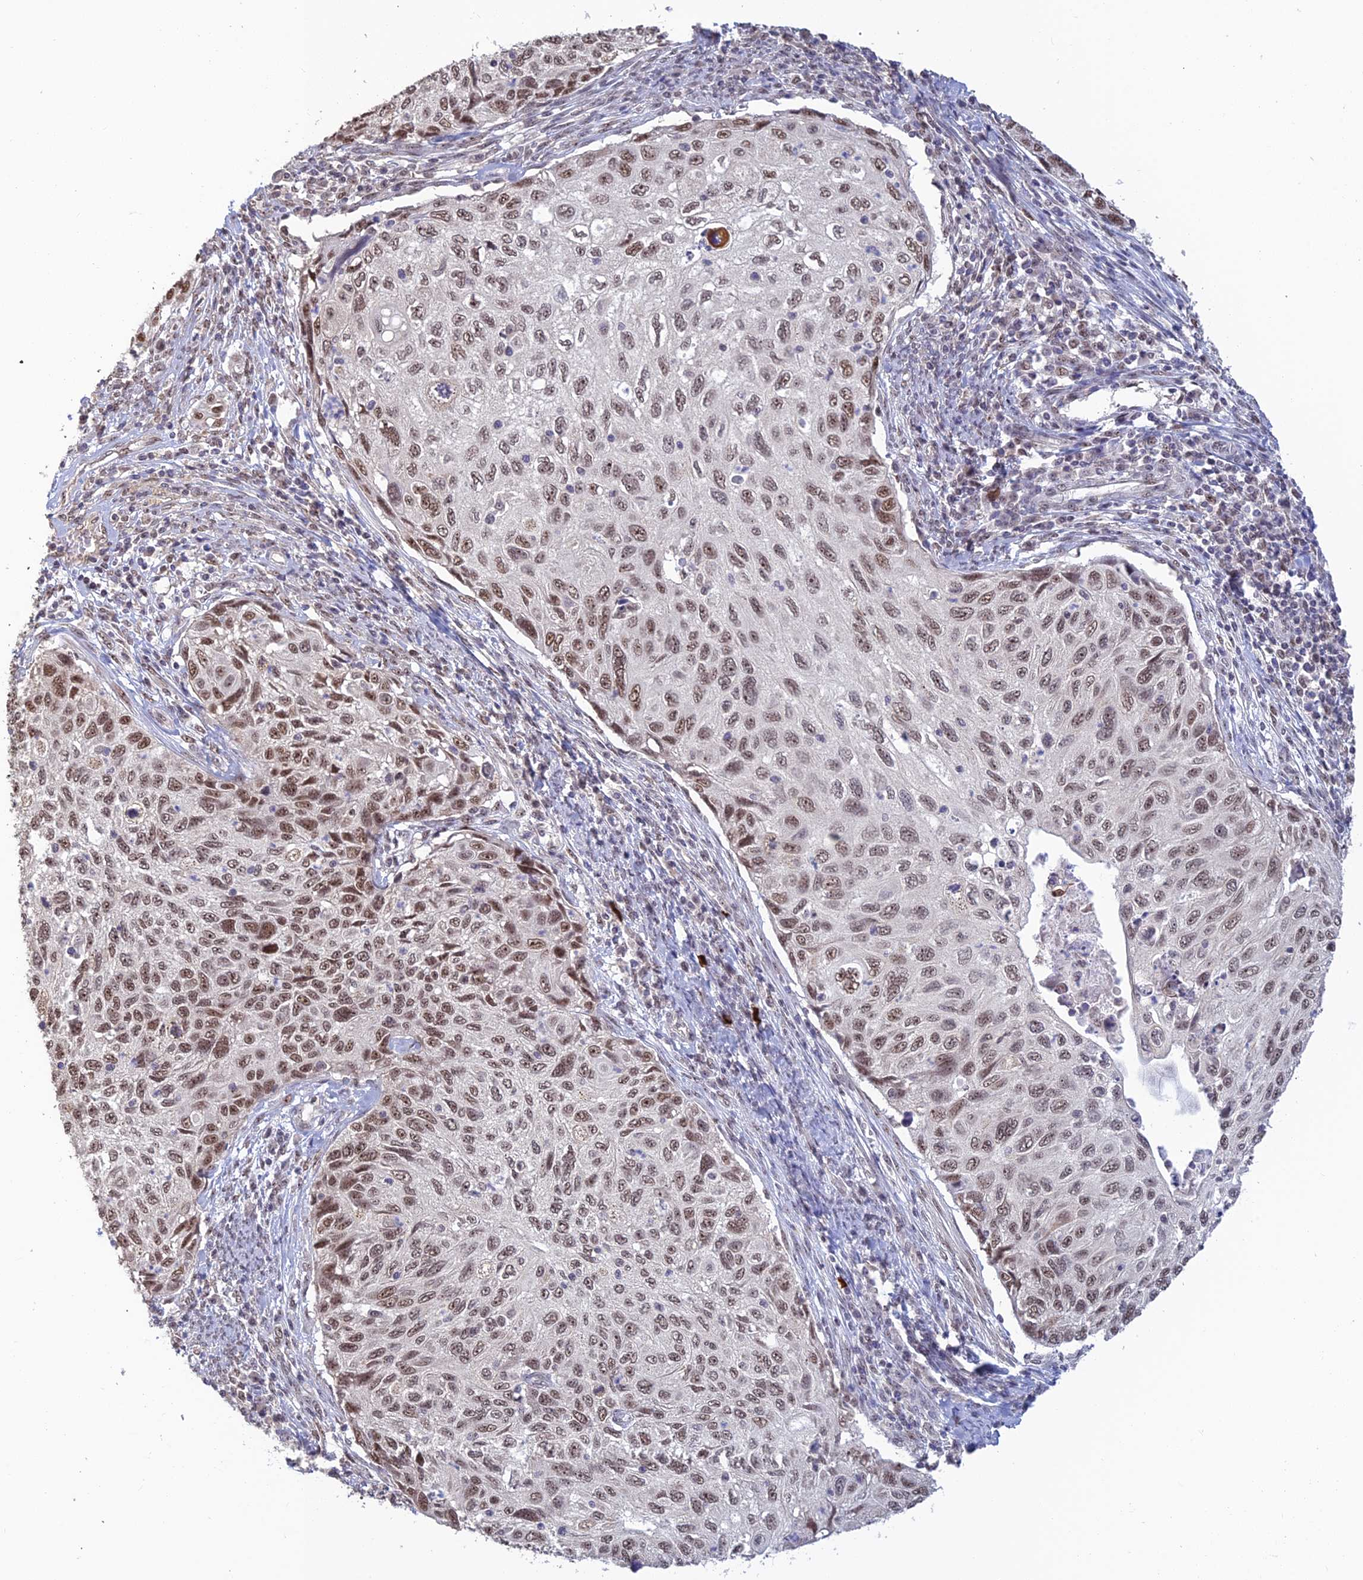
{"staining": {"intensity": "moderate", "quantity": ">75%", "location": "nuclear"}, "tissue": "cervical cancer", "cell_type": "Tumor cells", "image_type": "cancer", "snomed": [{"axis": "morphology", "description": "Squamous cell carcinoma, NOS"}, {"axis": "topography", "description": "Cervix"}], "caption": "Moderate nuclear protein staining is identified in approximately >75% of tumor cells in squamous cell carcinoma (cervical).", "gene": "POLR1G", "patient": {"sex": "female", "age": 70}}